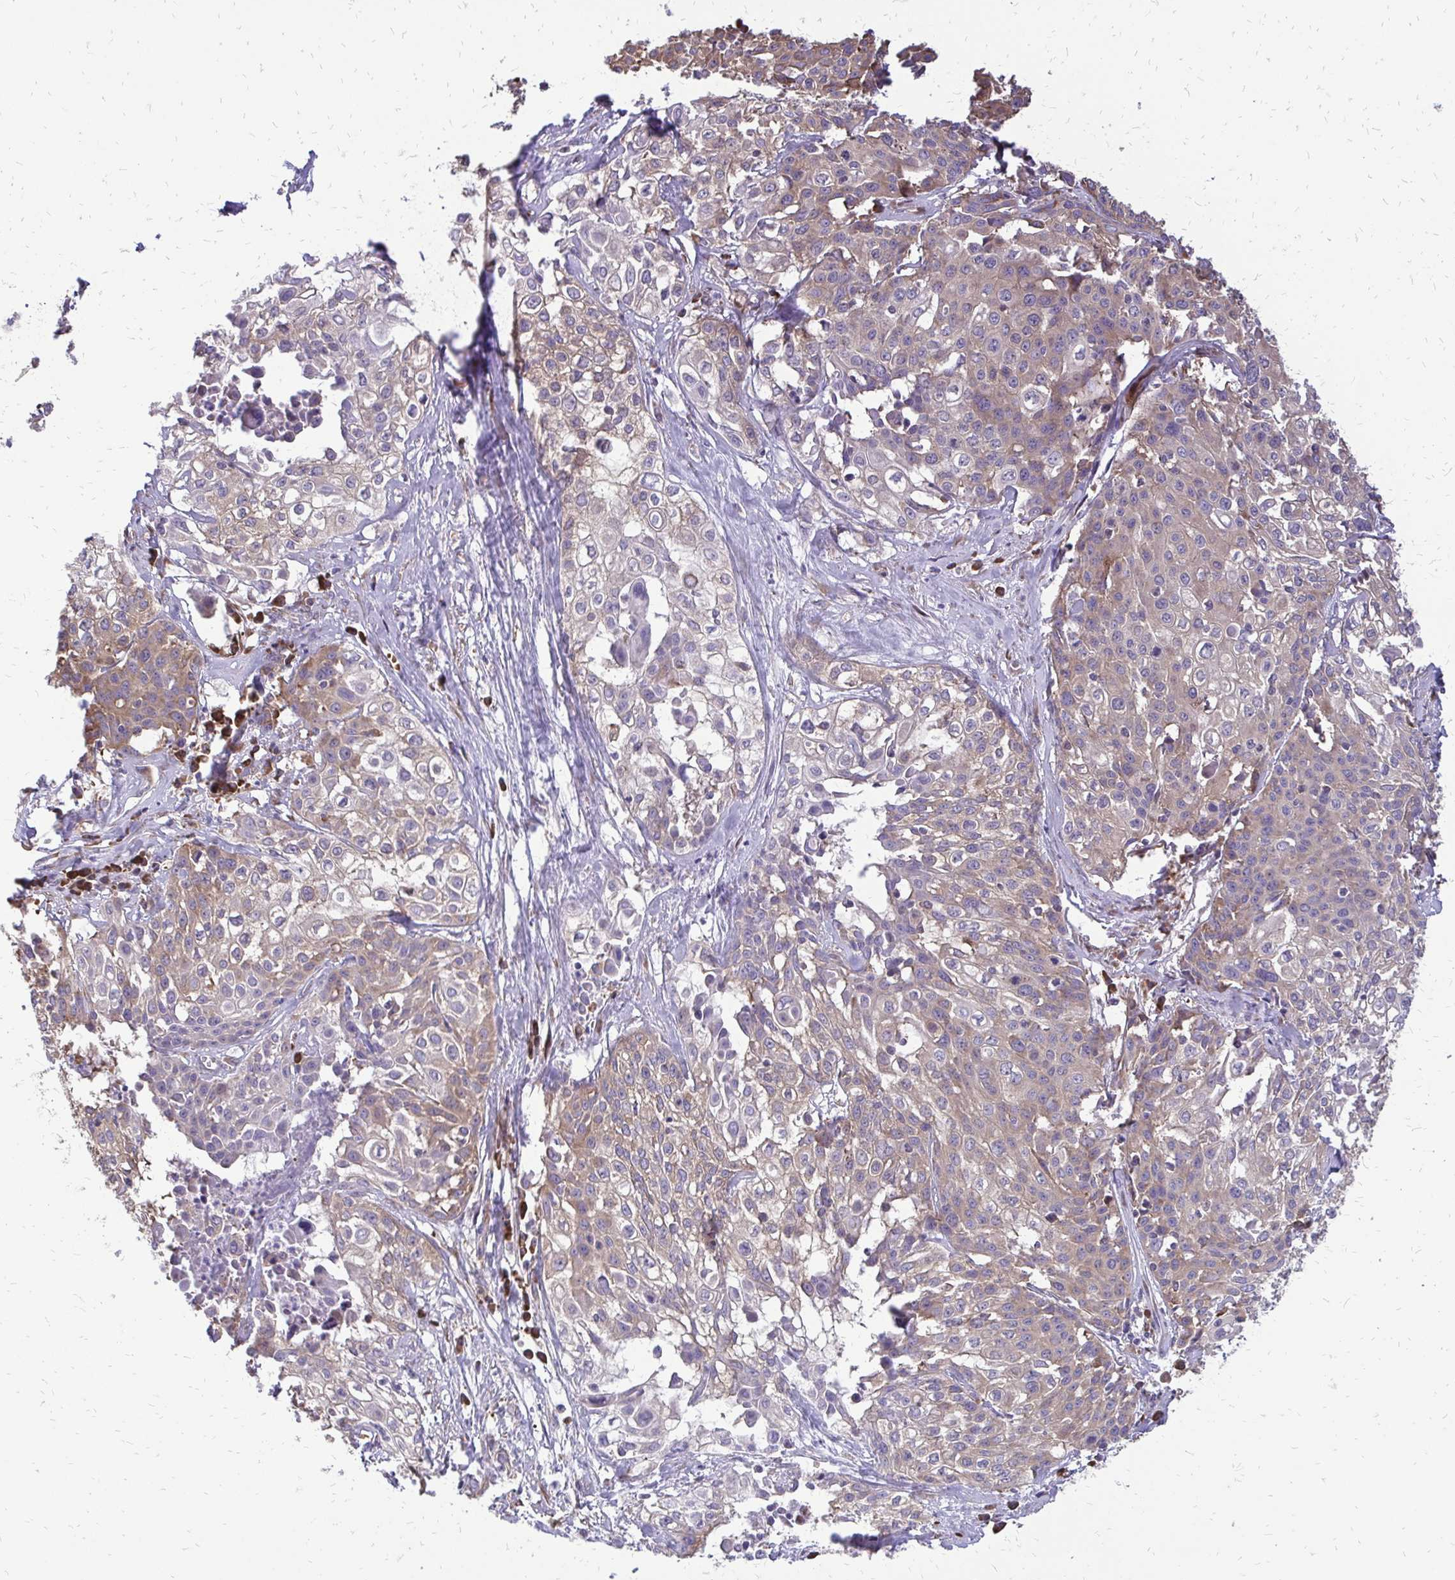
{"staining": {"intensity": "weak", "quantity": "25%-75%", "location": "cytoplasmic/membranous"}, "tissue": "cervical cancer", "cell_type": "Tumor cells", "image_type": "cancer", "snomed": [{"axis": "morphology", "description": "Squamous cell carcinoma, NOS"}, {"axis": "topography", "description": "Cervix"}], "caption": "Cervical cancer (squamous cell carcinoma) stained for a protein (brown) reveals weak cytoplasmic/membranous positive positivity in about 25%-75% of tumor cells.", "gene": "RPS3", "patient": {"sex": "female", "age": 39}}